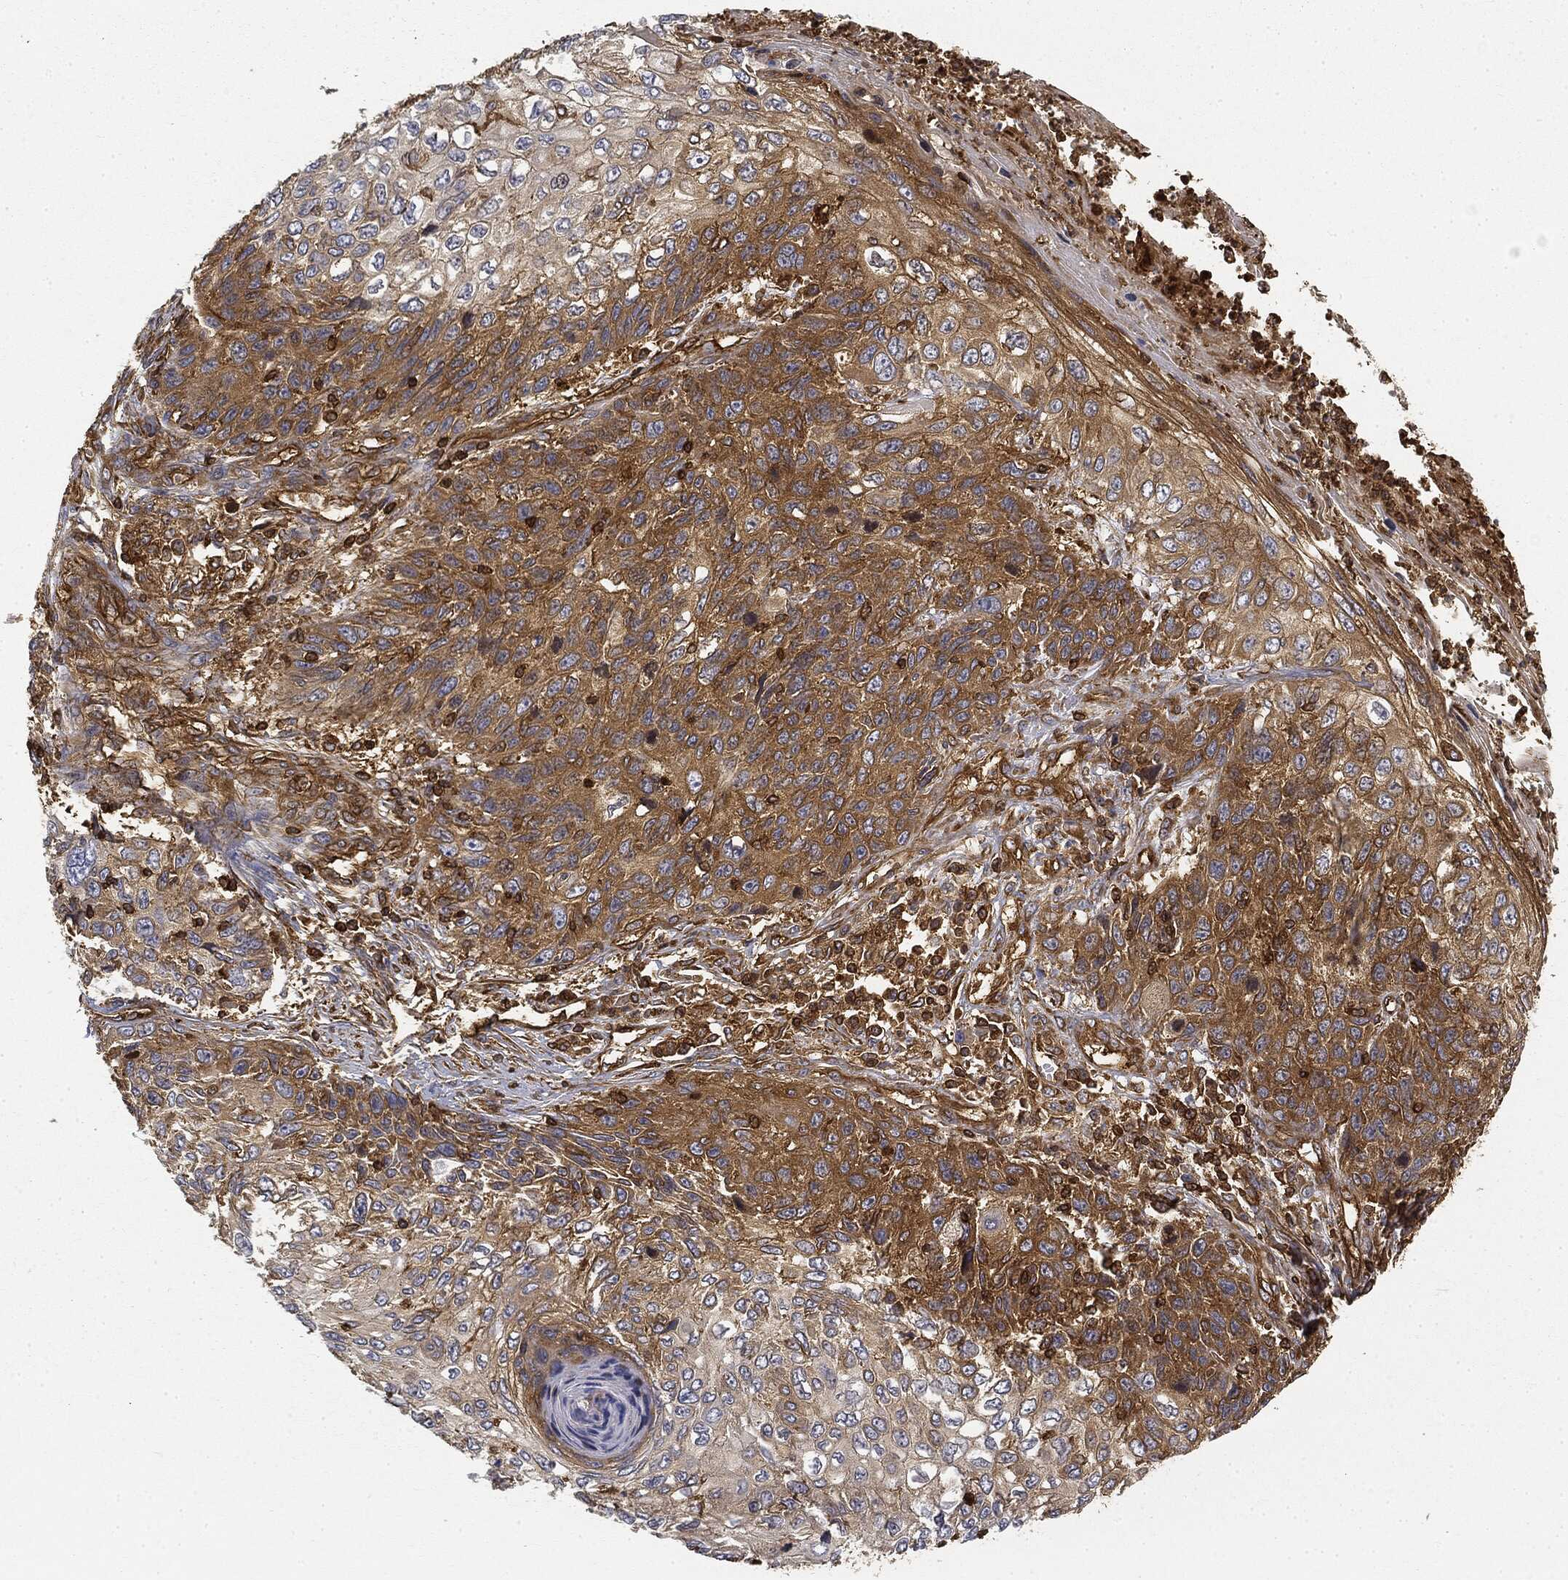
{"staining": {"intensity": "moderate", "quantity": "25%-75%", "location": "cytoplasmic/membranous"}, "tissue": "skin cancer", "cell_type": "Tumor cells", "image_type": "cancer", "snomed": [{"axis": "morphology", "description": "Squamous cell carcinoma, NOS"}, {"axis": "topography", "description": "Skin"}], "caption": "A medium amount of moderate cytoplasmic/membranous staining is present in approximately 25%-75% of tumor cells in squamous cell carcinoma (skin) tissue.", "gene": "WDR1", "patient": {"sex": "male", "age": 92}}